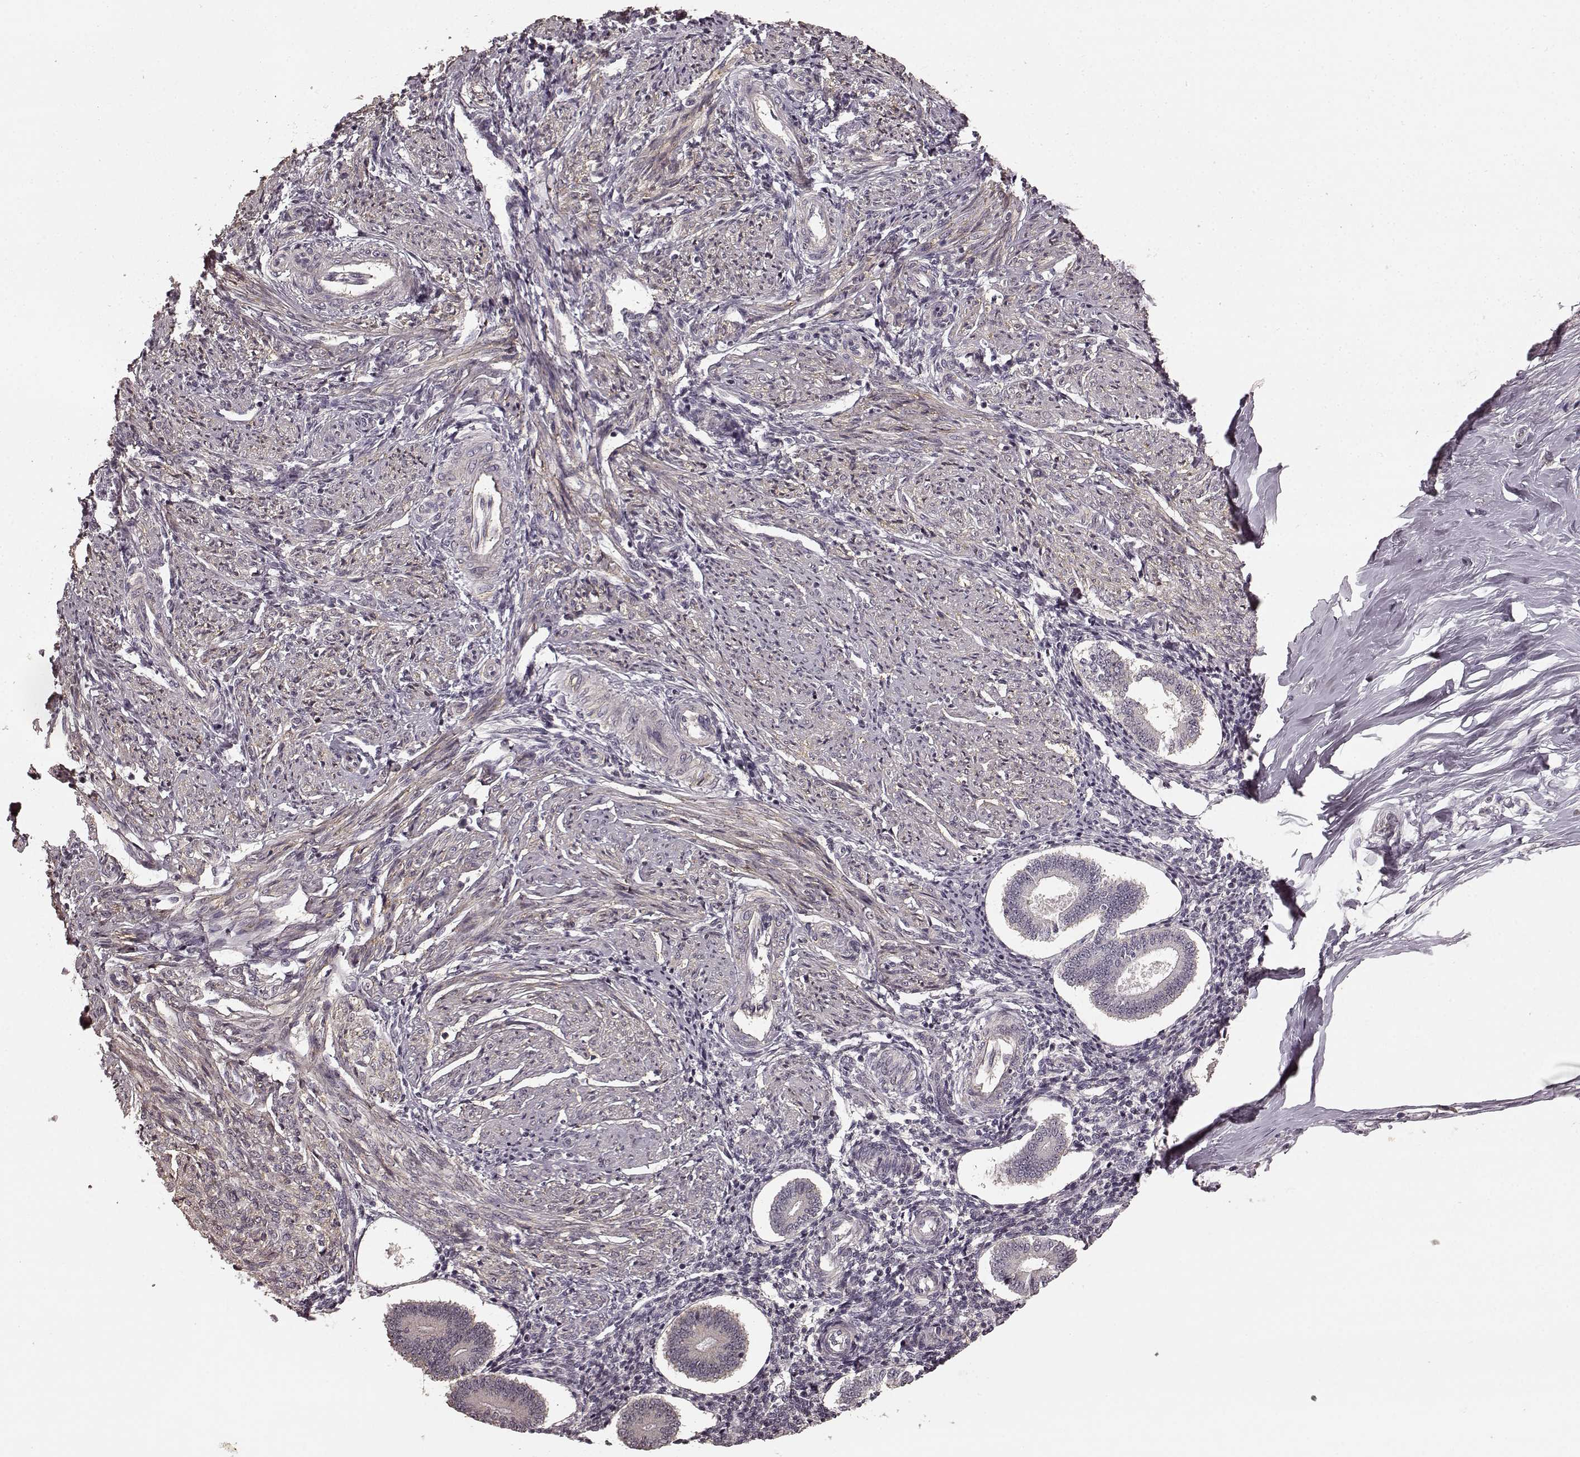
{"staining": {"intensity": "negative", "quantity": "none", "location": "none"}, "tissue": "endometrium", "cell_type": "Cells in endometrial stroma", "image_type": "normal", "snomed": [{"axis": "morphology", "description": "Normal tissue, NOS"}, {"axis": "topography", "description": "Endometrium"}], "caption": "Cells in endometrial stroma show no significant staining in benign endometrium.", "gene": "PRKCE", "patient": {"sex": "female", "age": 40}}